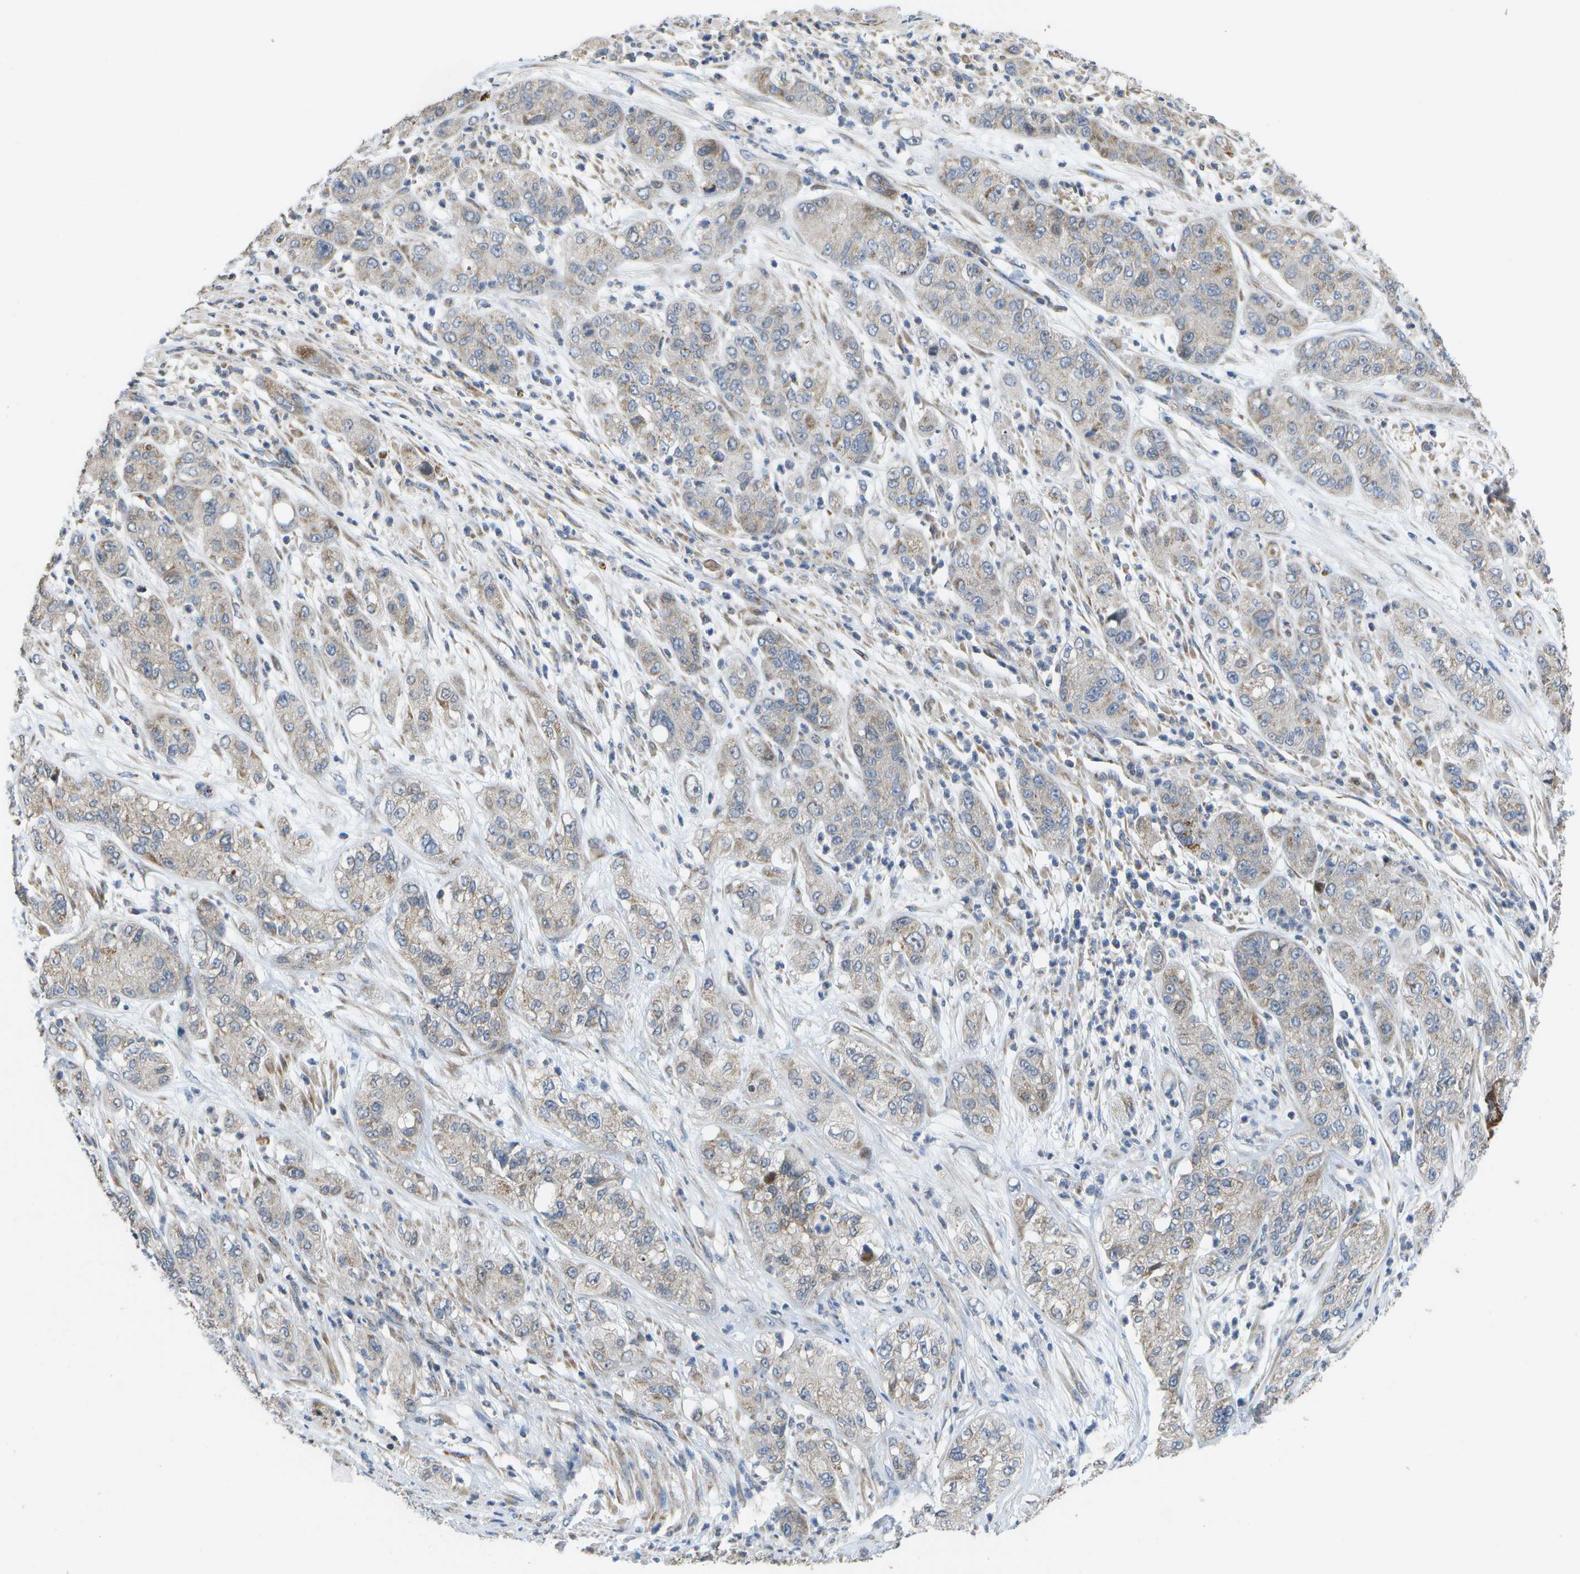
{"staining": {"intensity": "weak", "quantity": "25%-75%", "location": "cytoplasmic/membranous"}, "tissue": "pancreatic cancer", "cell_type": "Tumor cells", "image_type": "cancer", "snomed": [{"axis": "morphology", "description": "Adenocarcinoma, NOS"}, {"axis": "topography", "description": "Pancreas"}], "caption": "Pancreatic adenocarcinoma stained with a brown dye demonstrates weak cytoplasmic/membranous positive positivity in about 25%-75% of tumor cells.", "gene": "HADHA", "patient": {"sex": "female", "age": 78}}